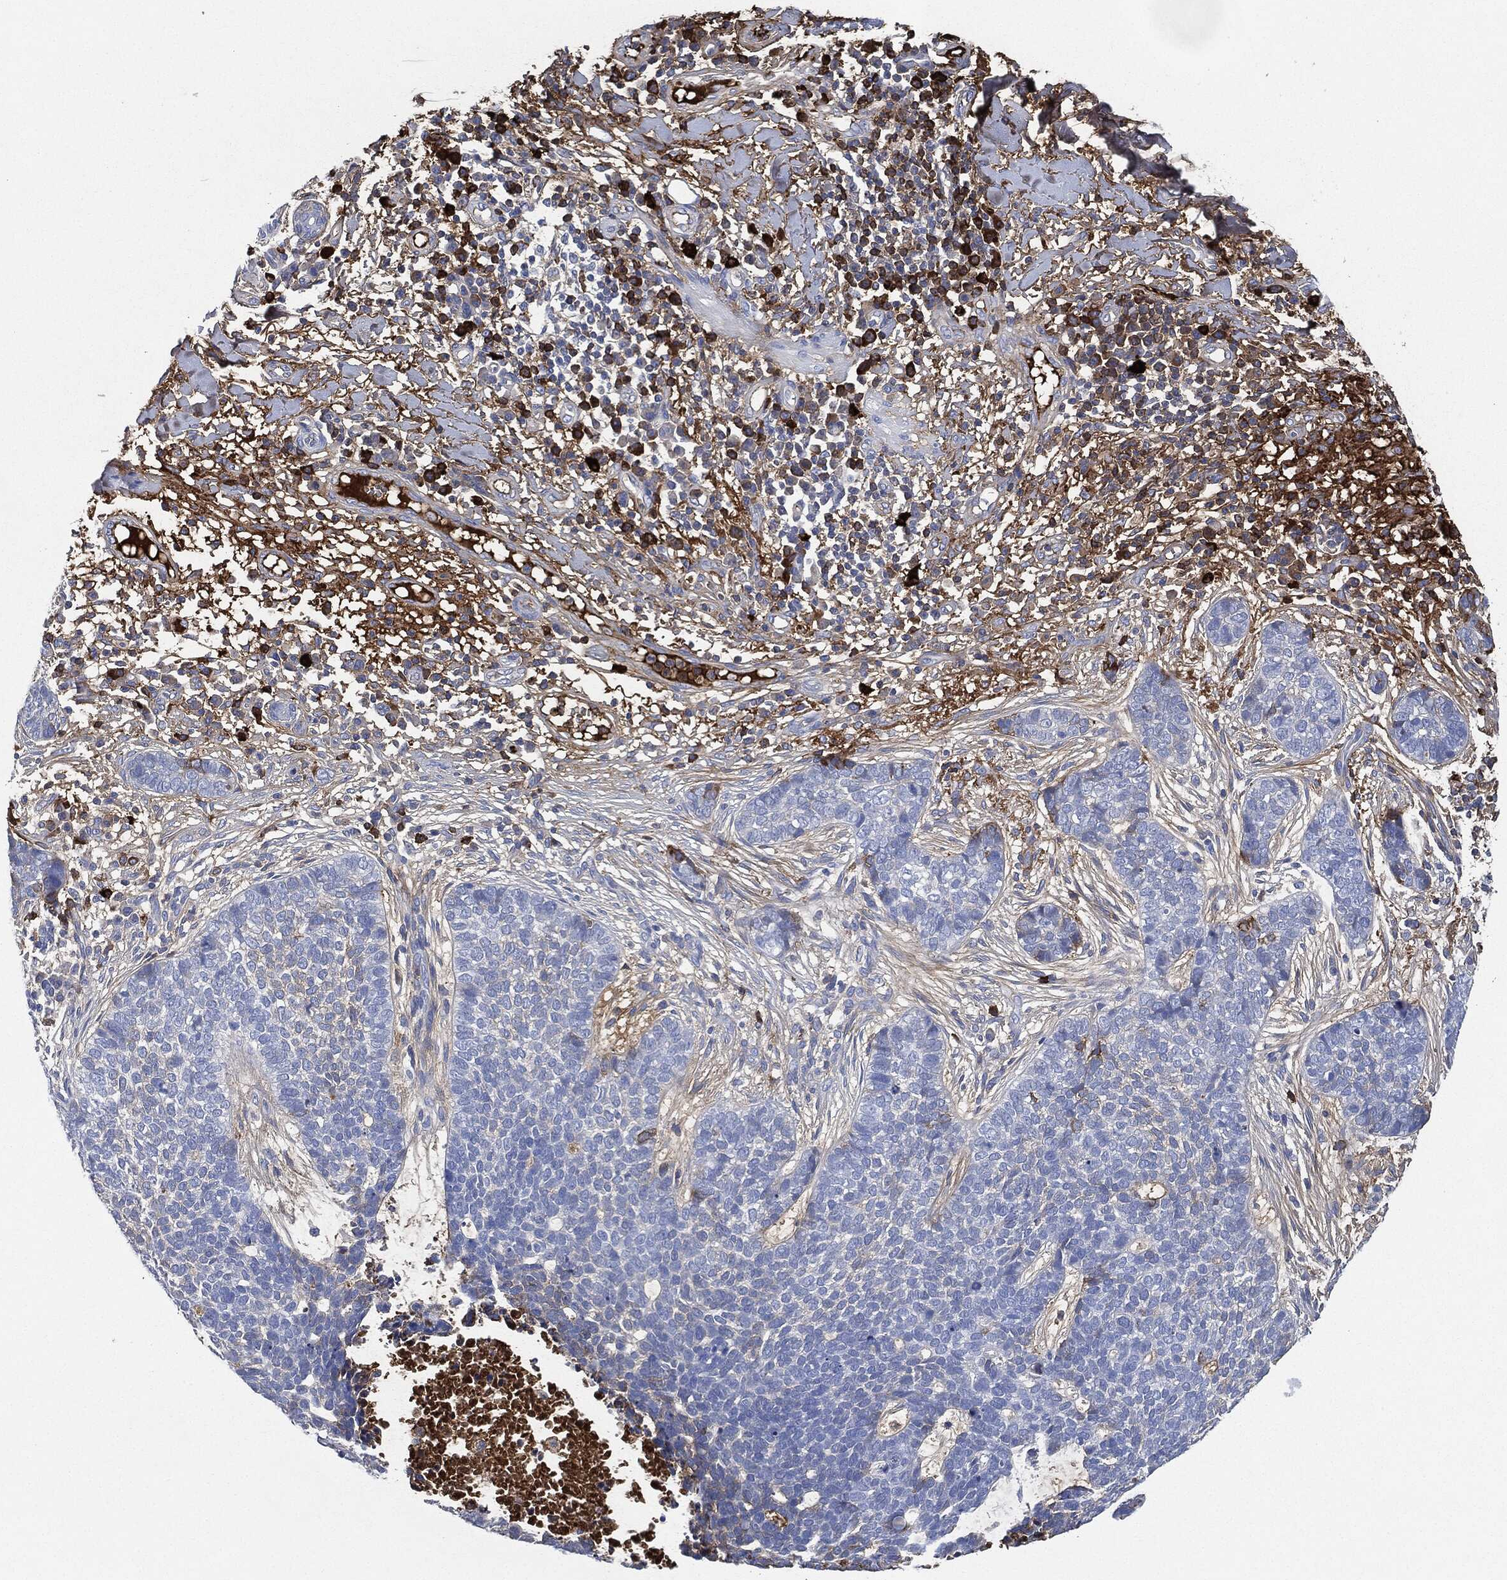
{"staining": {"intensity": "negative", "quantity": "none", "location": "none"}, "tissue": "skin cancer", "cell_type": "Tumor cells", "image_type": "cancer", "snomed": [{"axis": "morphology", "description": "Squamous cell carcinoma, NOS"}, {"axis": "topography", "description": "Skin"}], "caption": "The micrograph demonstrates no staining of tumor cells in skin cancer. Brightfield microscopy of immunohistochemistry stained with DAB (brown) and hematoxylin (blue), captured at high magnification.", "gene": "IGLV6-57", "patient": {"sex": "male", "age": 88}}